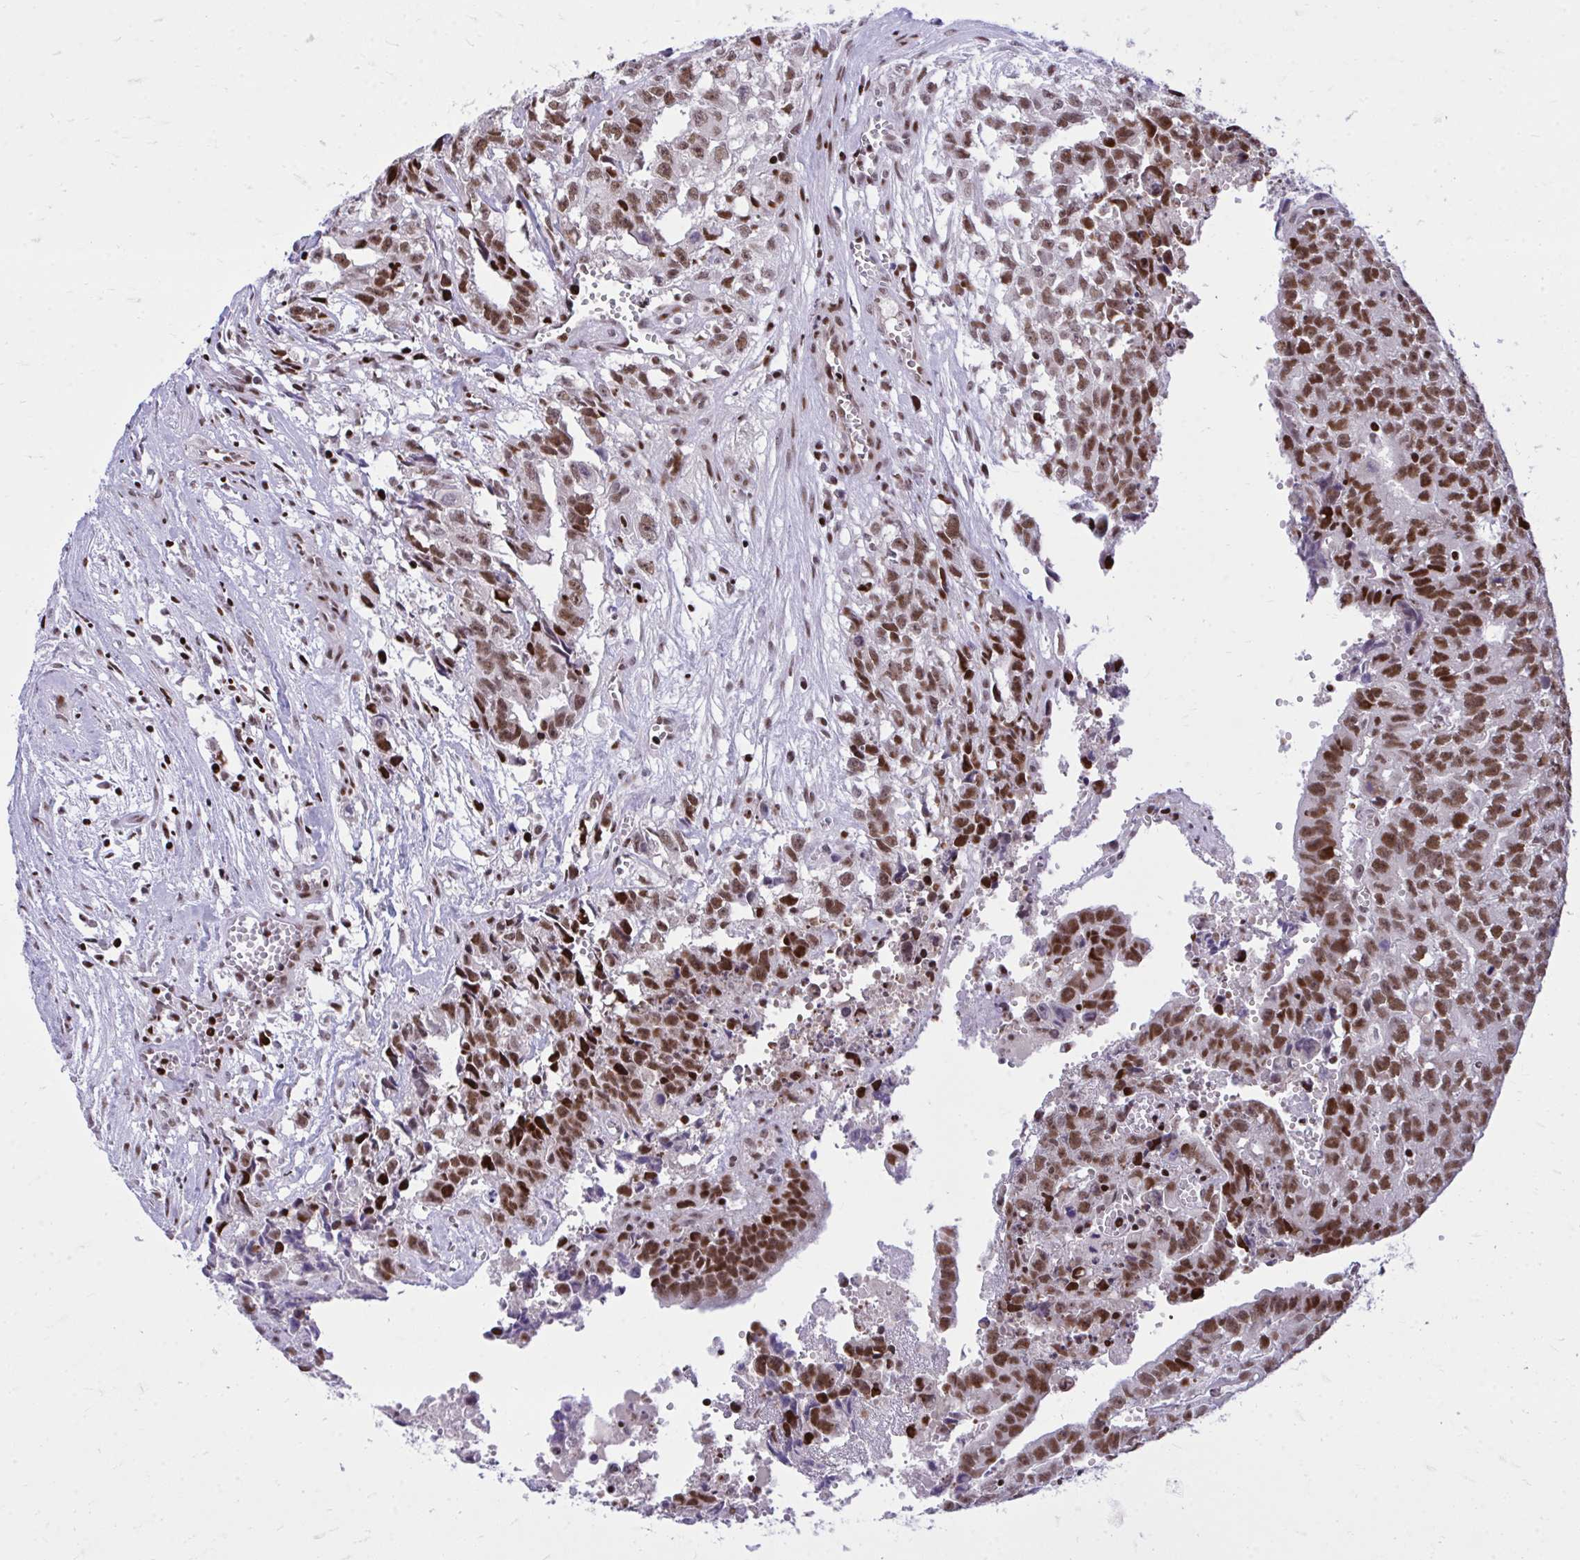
{"staining": {"intensity": "strong", "quantity": ">75%", "location": "nuclear"}, "tissue": "testis cancer", "cell_type": "Tumor cells", "image_type": "cancer", "snomed": [{"axis": "morphology", "description": "Carcinoma, Embryonal, NOS"}, {"axis": "morphology", "description": "Teratoma, malignant, NOS"}, {"axis": "topography", "description": "Testis"}], "caption": "Tumor cells display high levels of strong nuclear positivity in approximately >75% of cells in testis cancer.", "gene": "C14orf39", "patient": {"sex": "male", "age": 24}}